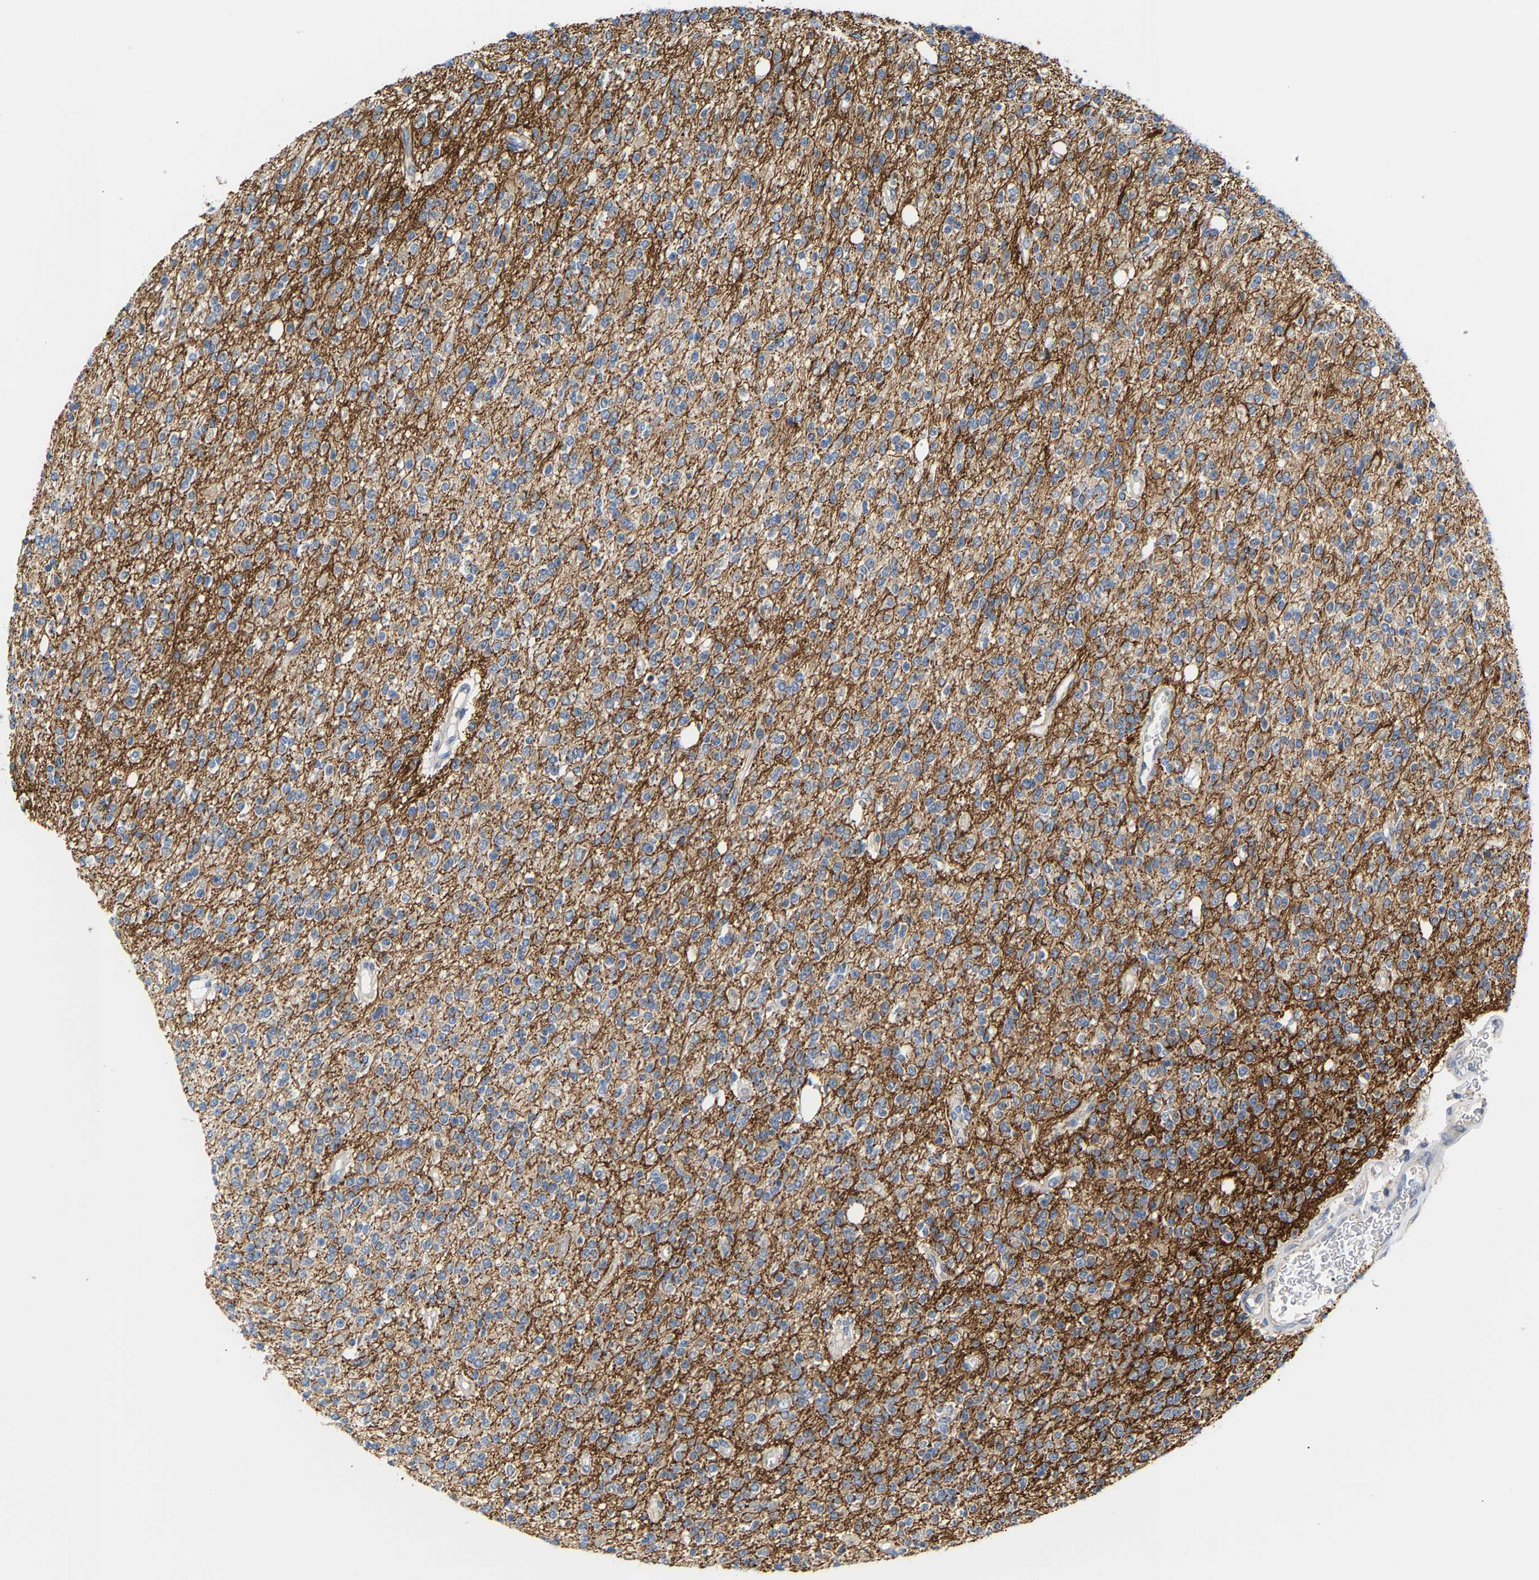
{"staining": {"intensity": "weak", "quantity": "25%-75%", "location": "cytoplasmic/membranous"}, "tissue": "glioma", "cell_type": "Tumor cells", "image_type": "cancer", "snomed": [{"axis": "morphology", "description": "Glioma, malignant, High grade"}, {"axis": "topography", "description": "Brain"}], "caption": "A micrograph of human high-grade glioma (malignant) stained for a protein reveals weak cytoplasmic/membranous brown staining in tumor cells. (IHC, brightfield microscopy, high magnification).", "gene": "TMEM168", "patient": {"sex": "male", "age": 34}}